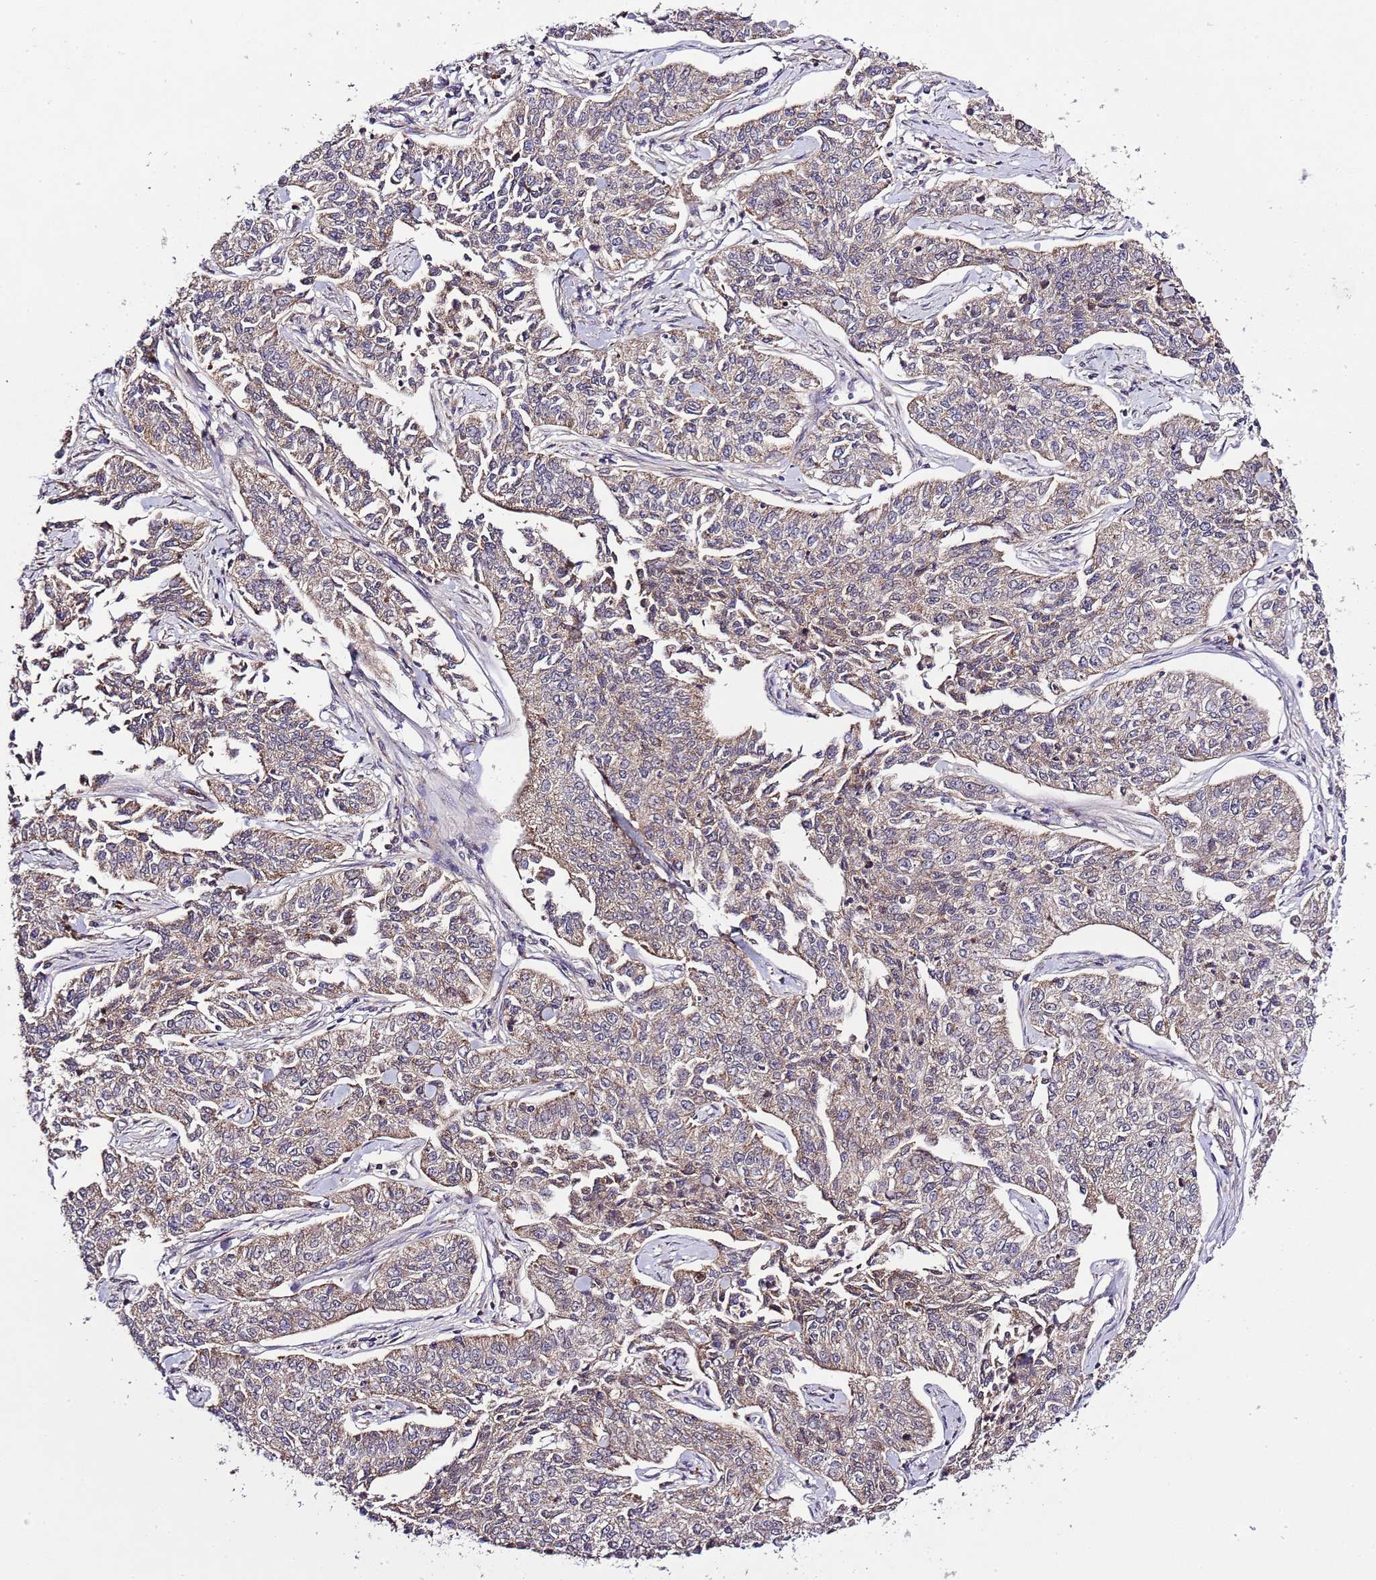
{"staining": {"intensity": "weak", "quantity": ">75%", "location": "cytoplasmic/membranous"}, "tissue": "cervical cancer", "cell_type": "Tumor cells", "image_type": "cancer", "snomed": [{"axis": "morphology", "description": "Squamous cell carcinoma, NOS"}, {"axis": "topography", "description": "Cervix"}], "caption": "Cervical cancer (squamous cell carcinoma) tissue reveals weak cytoplasmic/membranous expression in approximately >75% of tumor cells", "gene": "MFNG", "patient": {"sex": "female", "age": 35}}